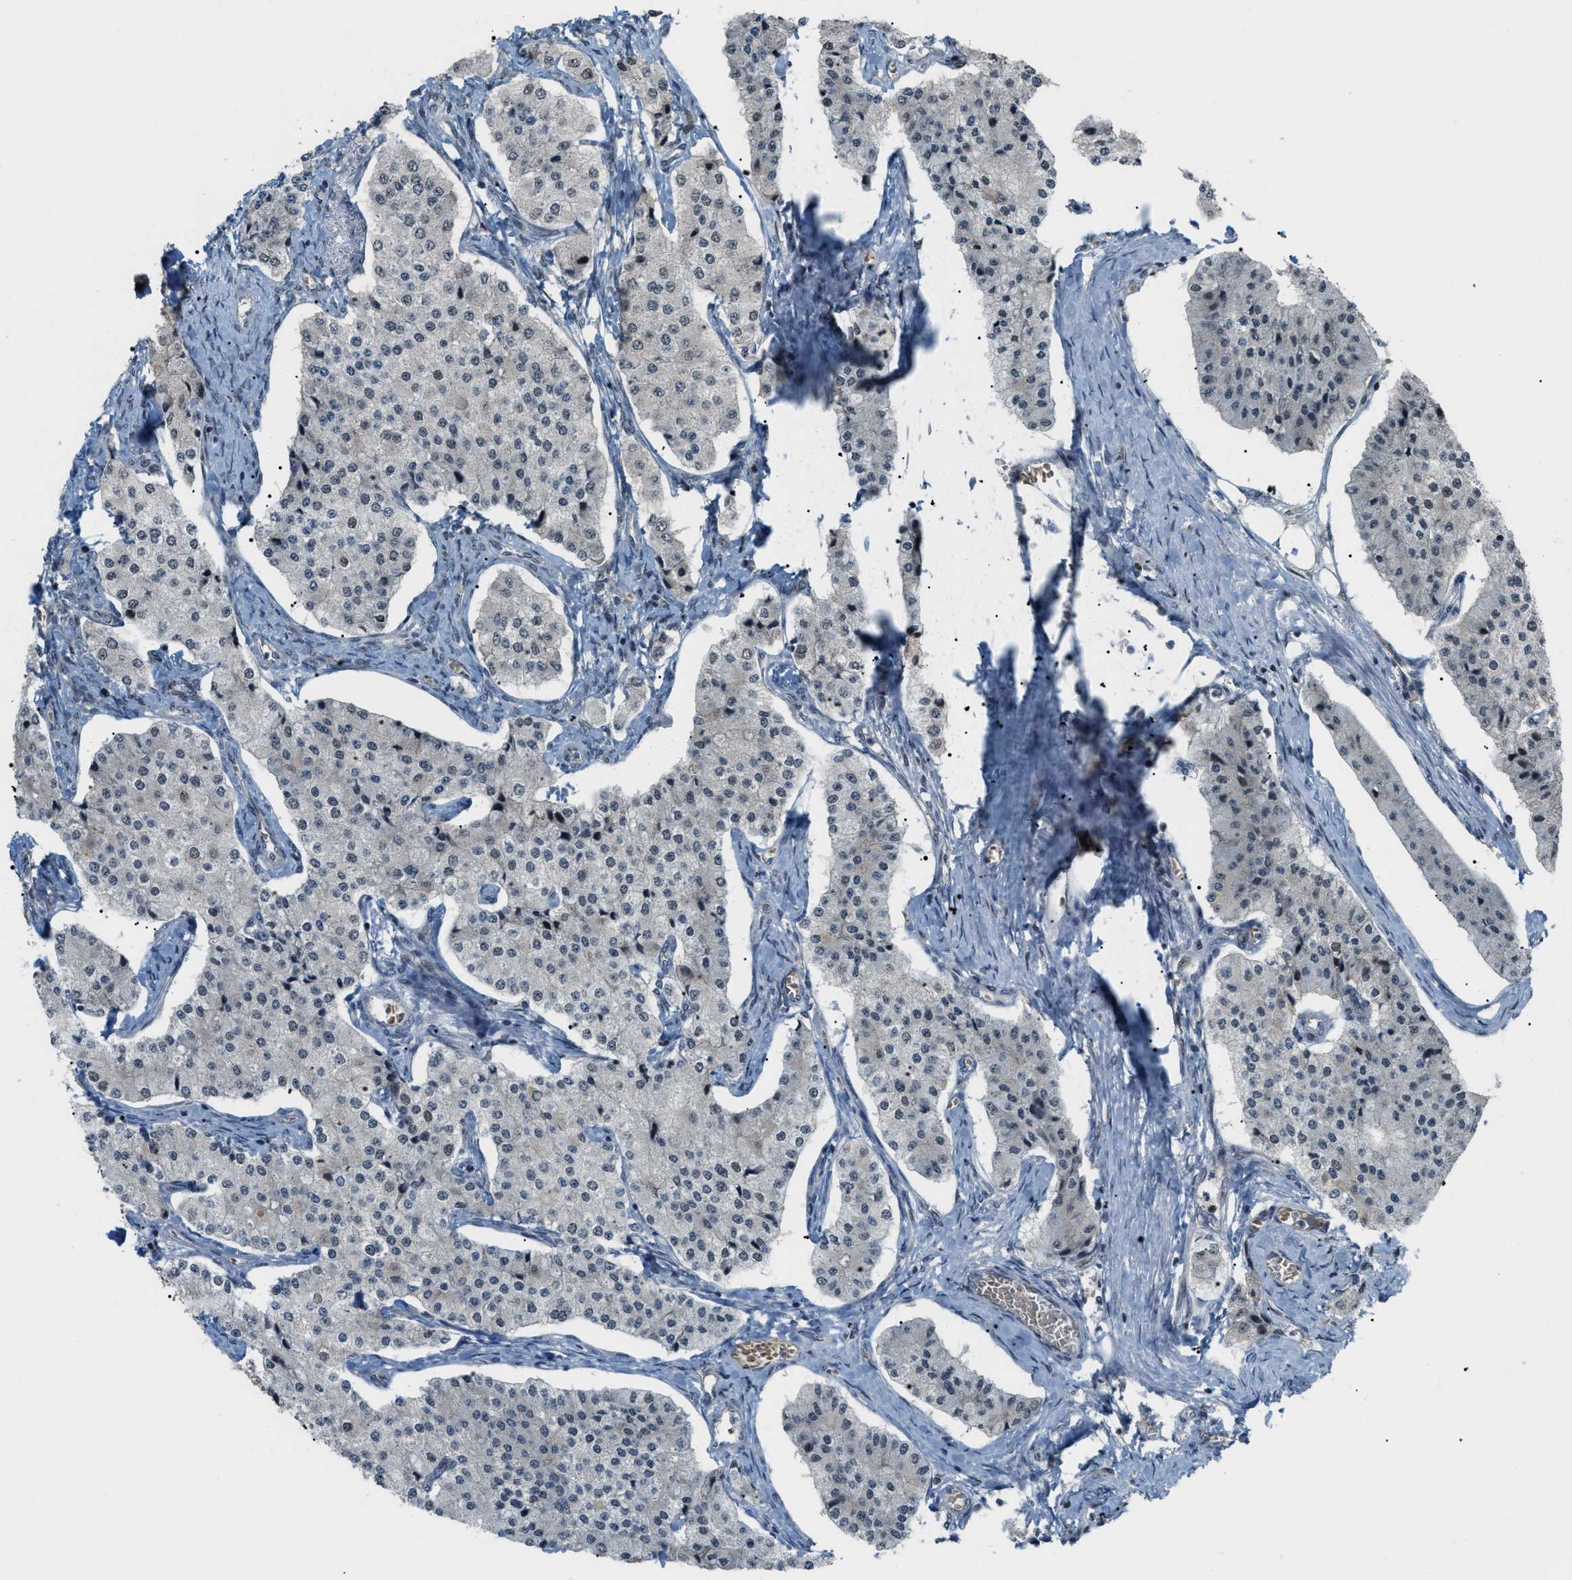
{"staining": {"intensity": "negative", "quantity": "none", "location": "none"}, "tissue": "carcinoid", "cell_type": "Tumor cells", "image_type": "cancer", "snomed": [{"axis": "morphology", "description": "Carcinoid, malignant, NOS"}, {"axis": "topography", "description": "Colon"}], "caption": "IHC histopathology image of neoplastic tissue: carcinoid stained with DAB (3,3'-diaminobenzidine) exhibits no significant protein positivity in tumor cells.", "gene": "RFFL", "patient": {"sex": "female", "age": 52}}